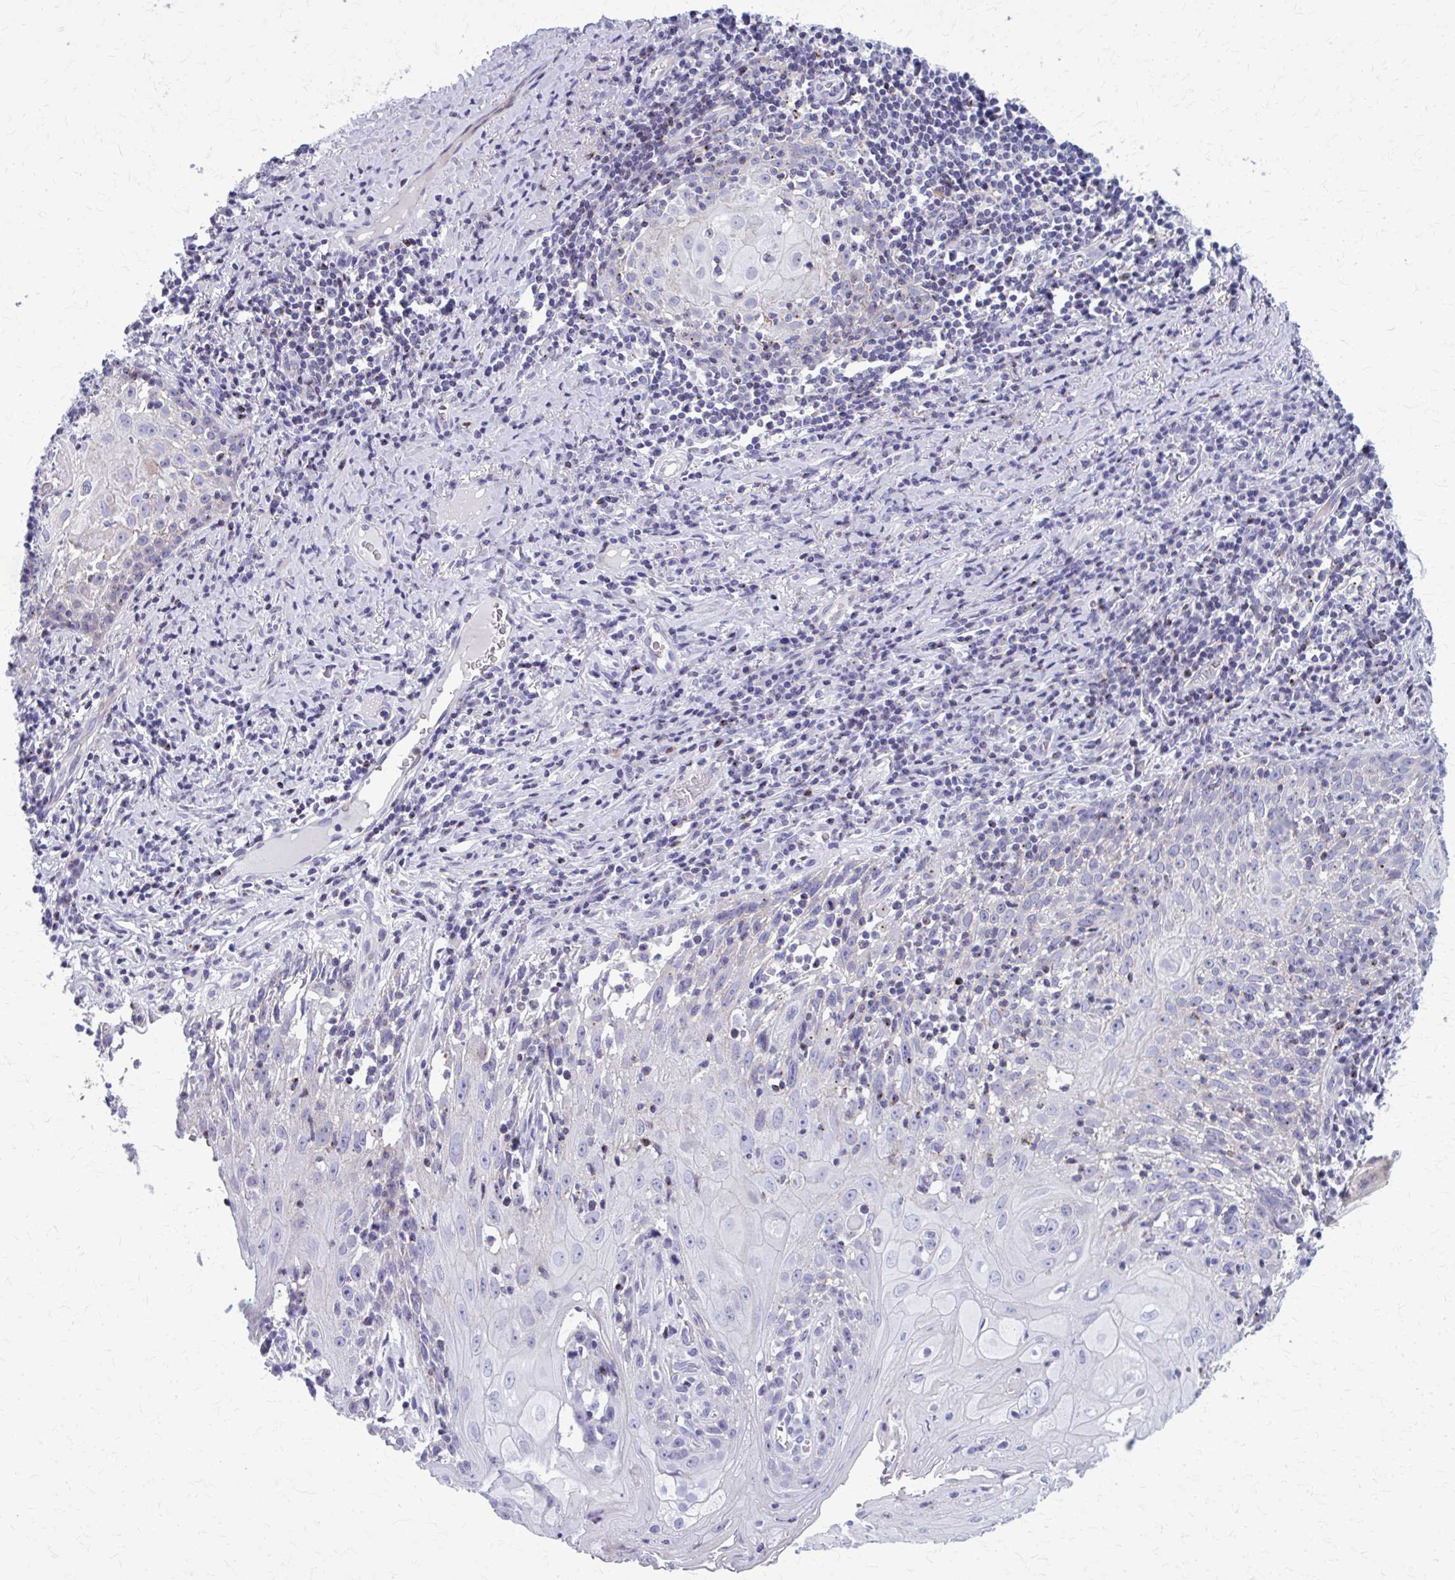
{"staining": {"intensity": "negative", "quantity": "none", "location": "none"}, "tissue": "skin cancer", "cell_type": "Tumor cells", "image_type": "cancer", "snomed": [{"axis": "morphology", "description": "Squamous cell carcinoma, NOS"}, {"axis": "topography", "description": "Skin"}, {"axis": "topography", "description": "Vulva"}], "caption": "IHC histopathology image of neoplastic tissue: human skin squamous cell carcinoma stained with DAB demonstrates no significant protein expression in tumor cells.", "gene": "PEDS1", "patient": {"sex": "female", "age": 76}}